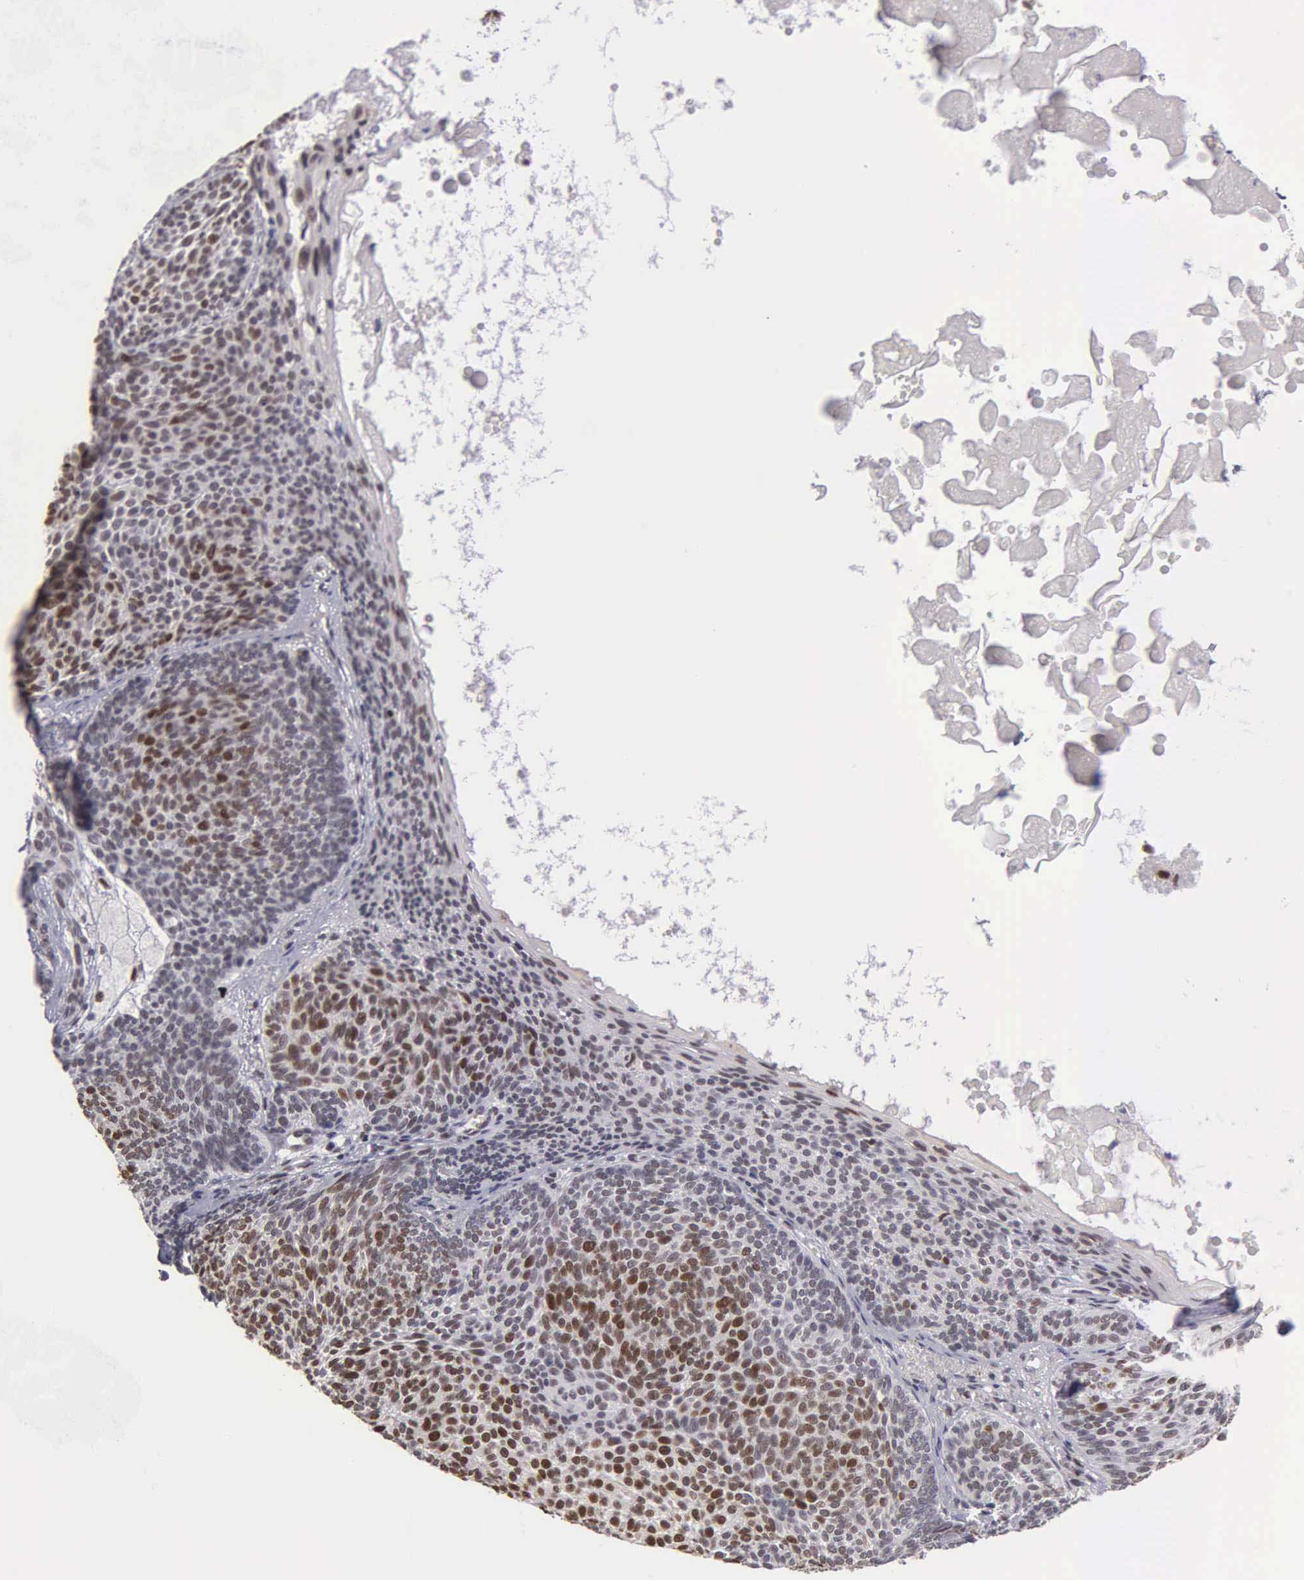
{"staining": {"intensity": "moderate", "quantity": ">75%", "location": "nuclear"}, "tissue": "skin cancer", "cell_type": "Tumor cells", "image_type": "cancer", "snomed": [{"axis": "morphology", "description": "Basal cell carcinoma"}, {"axis": "topography", "description": "Skin"}], "caption": "This micrograph exhibits skin basal cell carcinoma stained with IHC to label a protein in brown. The nuclear of tumor cells show moderate positivity for the protein. Nuclei are counter-stained blue.", "gene": "UBR7", "patient": {"sex": "male", "age": 84}}